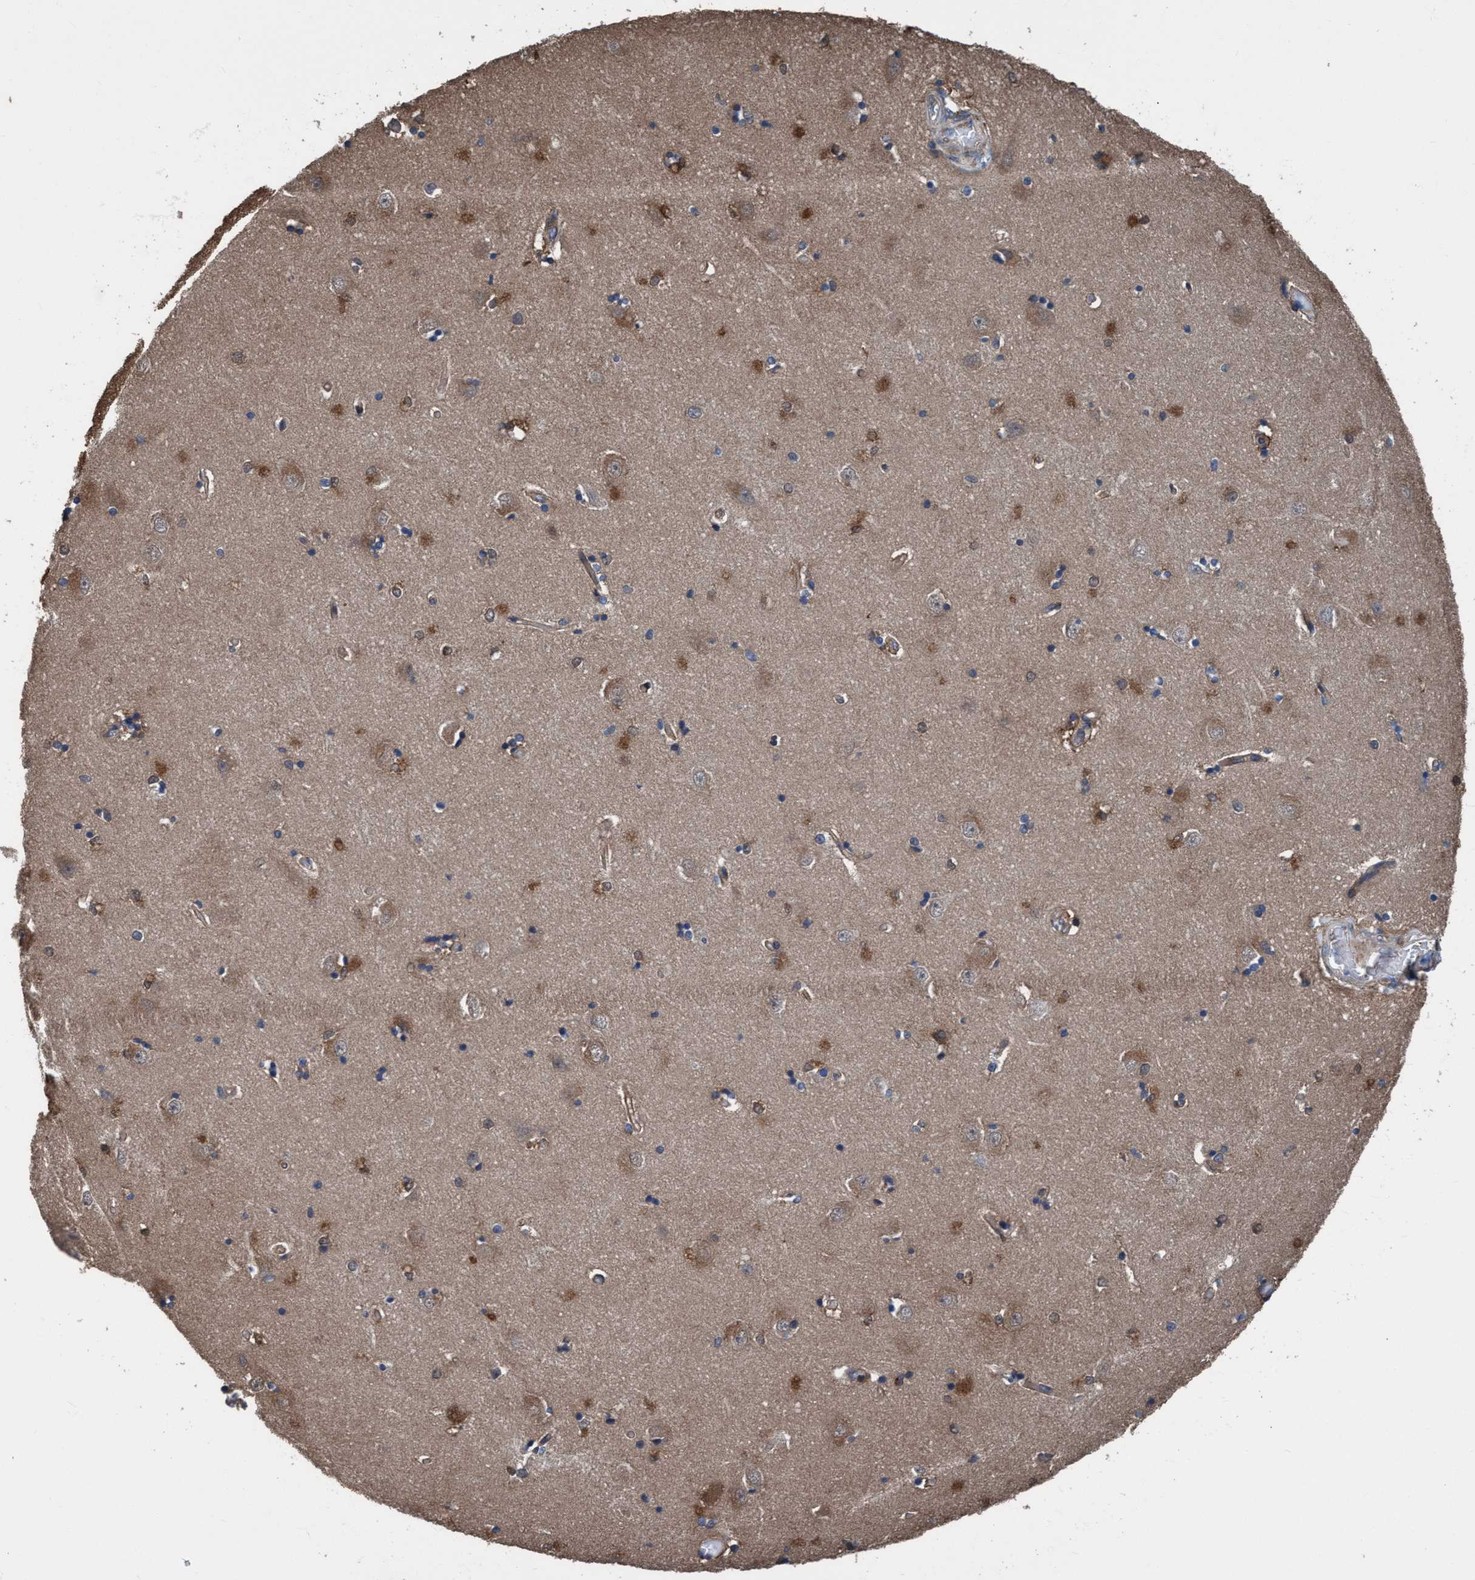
{"staining": {"intensity": "moderate", "quantity": "25%-75%", "location": "cytoplasmic/membranous"}, "tissue": "hippocampus", "cell_type": "Glial cells", "image_type": "normal", "snomed": [{"axis": "morphology", "description": "Normal tissue, NOS"}, {"axis": "topography", "description": "Hippocampus"}], "caption": "Brown immunohistochemical staining in normal human hippocampus displays moderate cytoplasmic/membranous expression in about 25%-75% of glial cells. (DAB = brown stain, brightfield microscopy at high magnification).", "gene": "NMT1", "patient": {"sex": "male", "age": 45}}